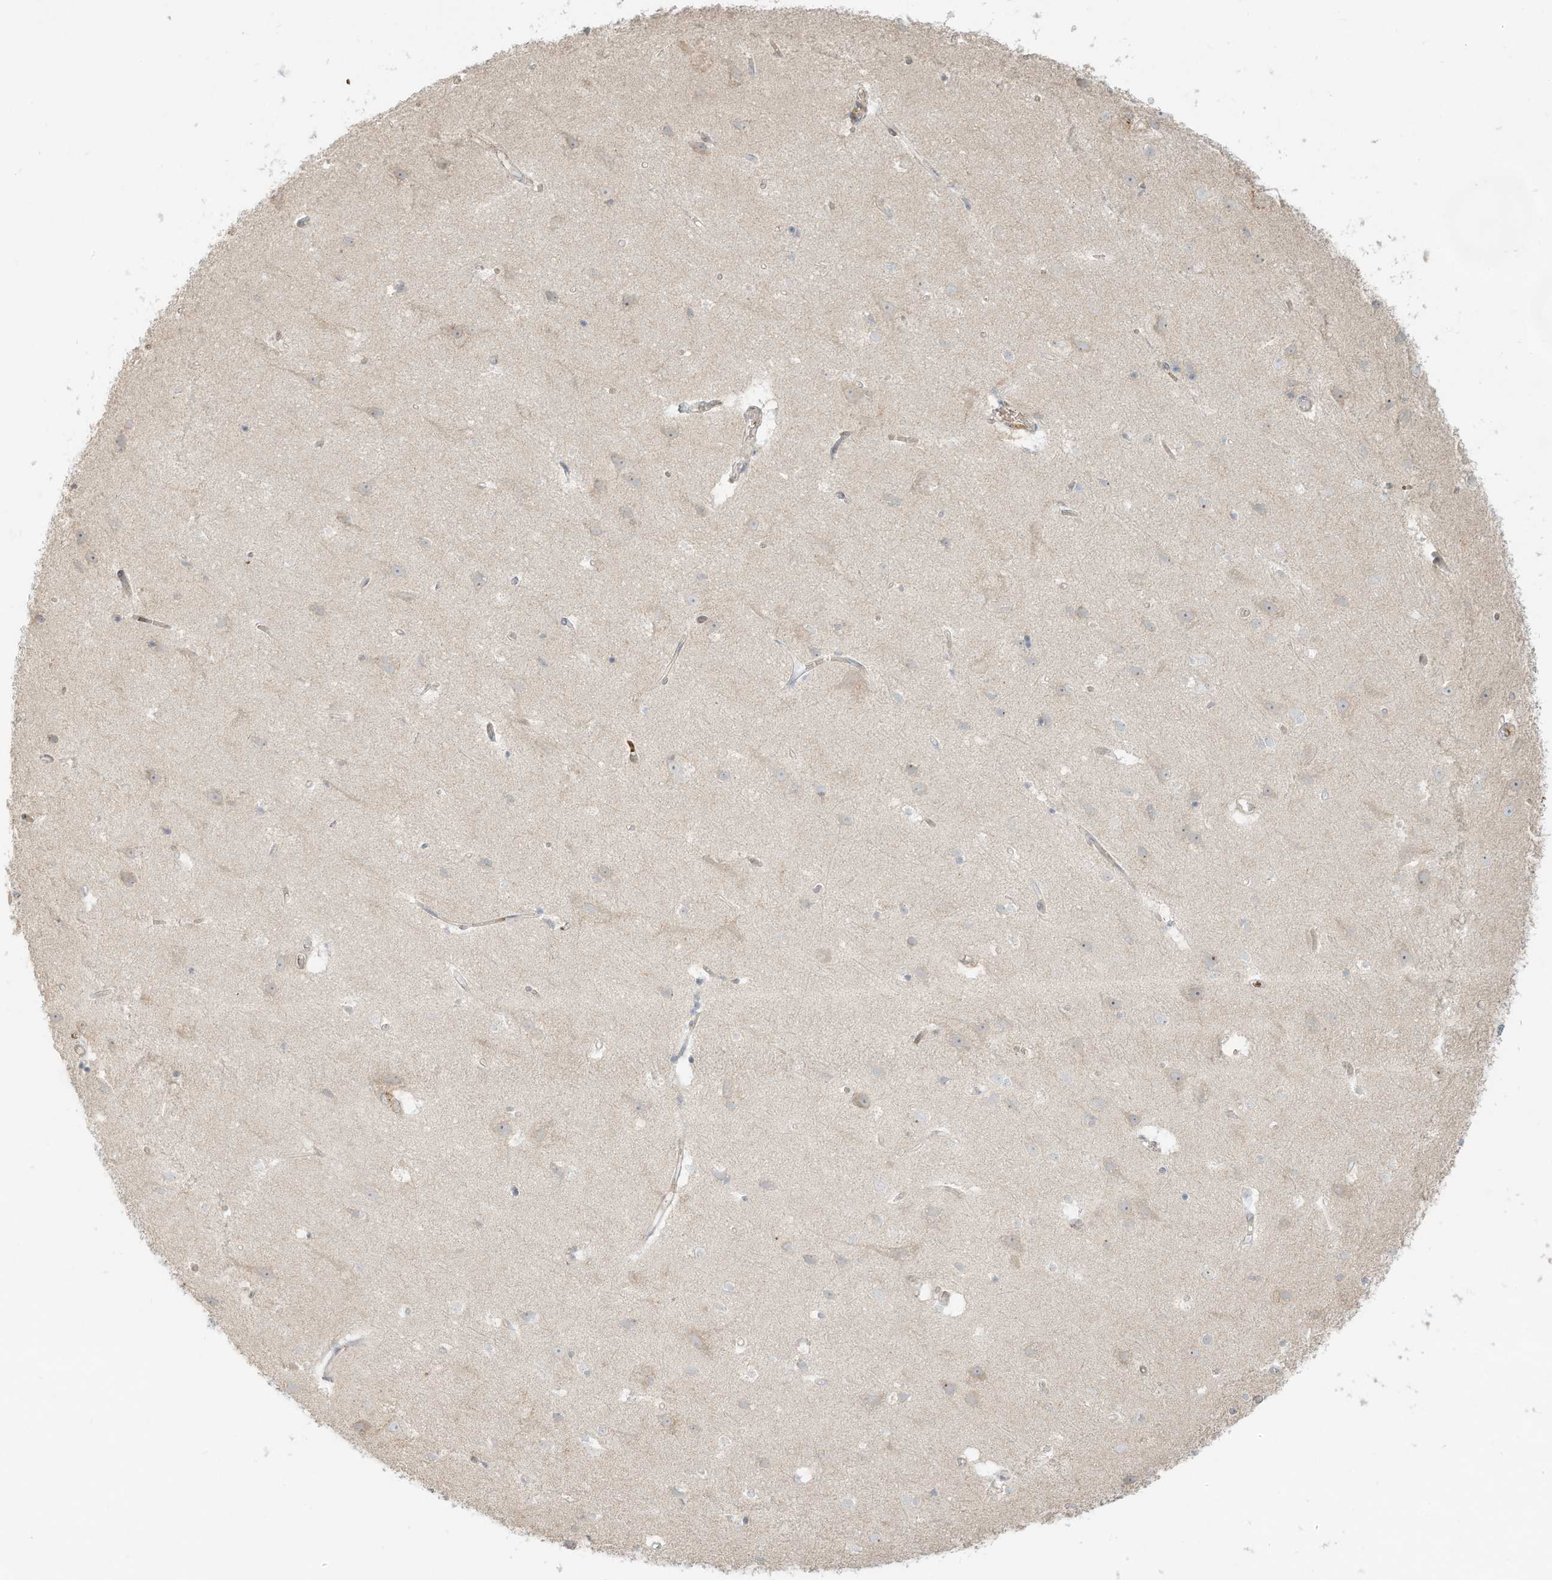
{"staining": {"intensity": "negative", "quantity": "none", "location": "none"}, "tissue": "cerebral cortex", "cell_type": "Endothelial cells", "image_type": "normal", "snomed": [{"axis": "morphology", "description": "Normal tissue, NOS"}, {"axis": "topography", "description": "Cerebral cortex"}], "caption": "The photomicrograph exhibits no staining of endothelial cells in normal cerebral cortex. Nuclei are stained in blue.", "gene": "OFD1", "patient": {"sex": "male", "age": 54}}